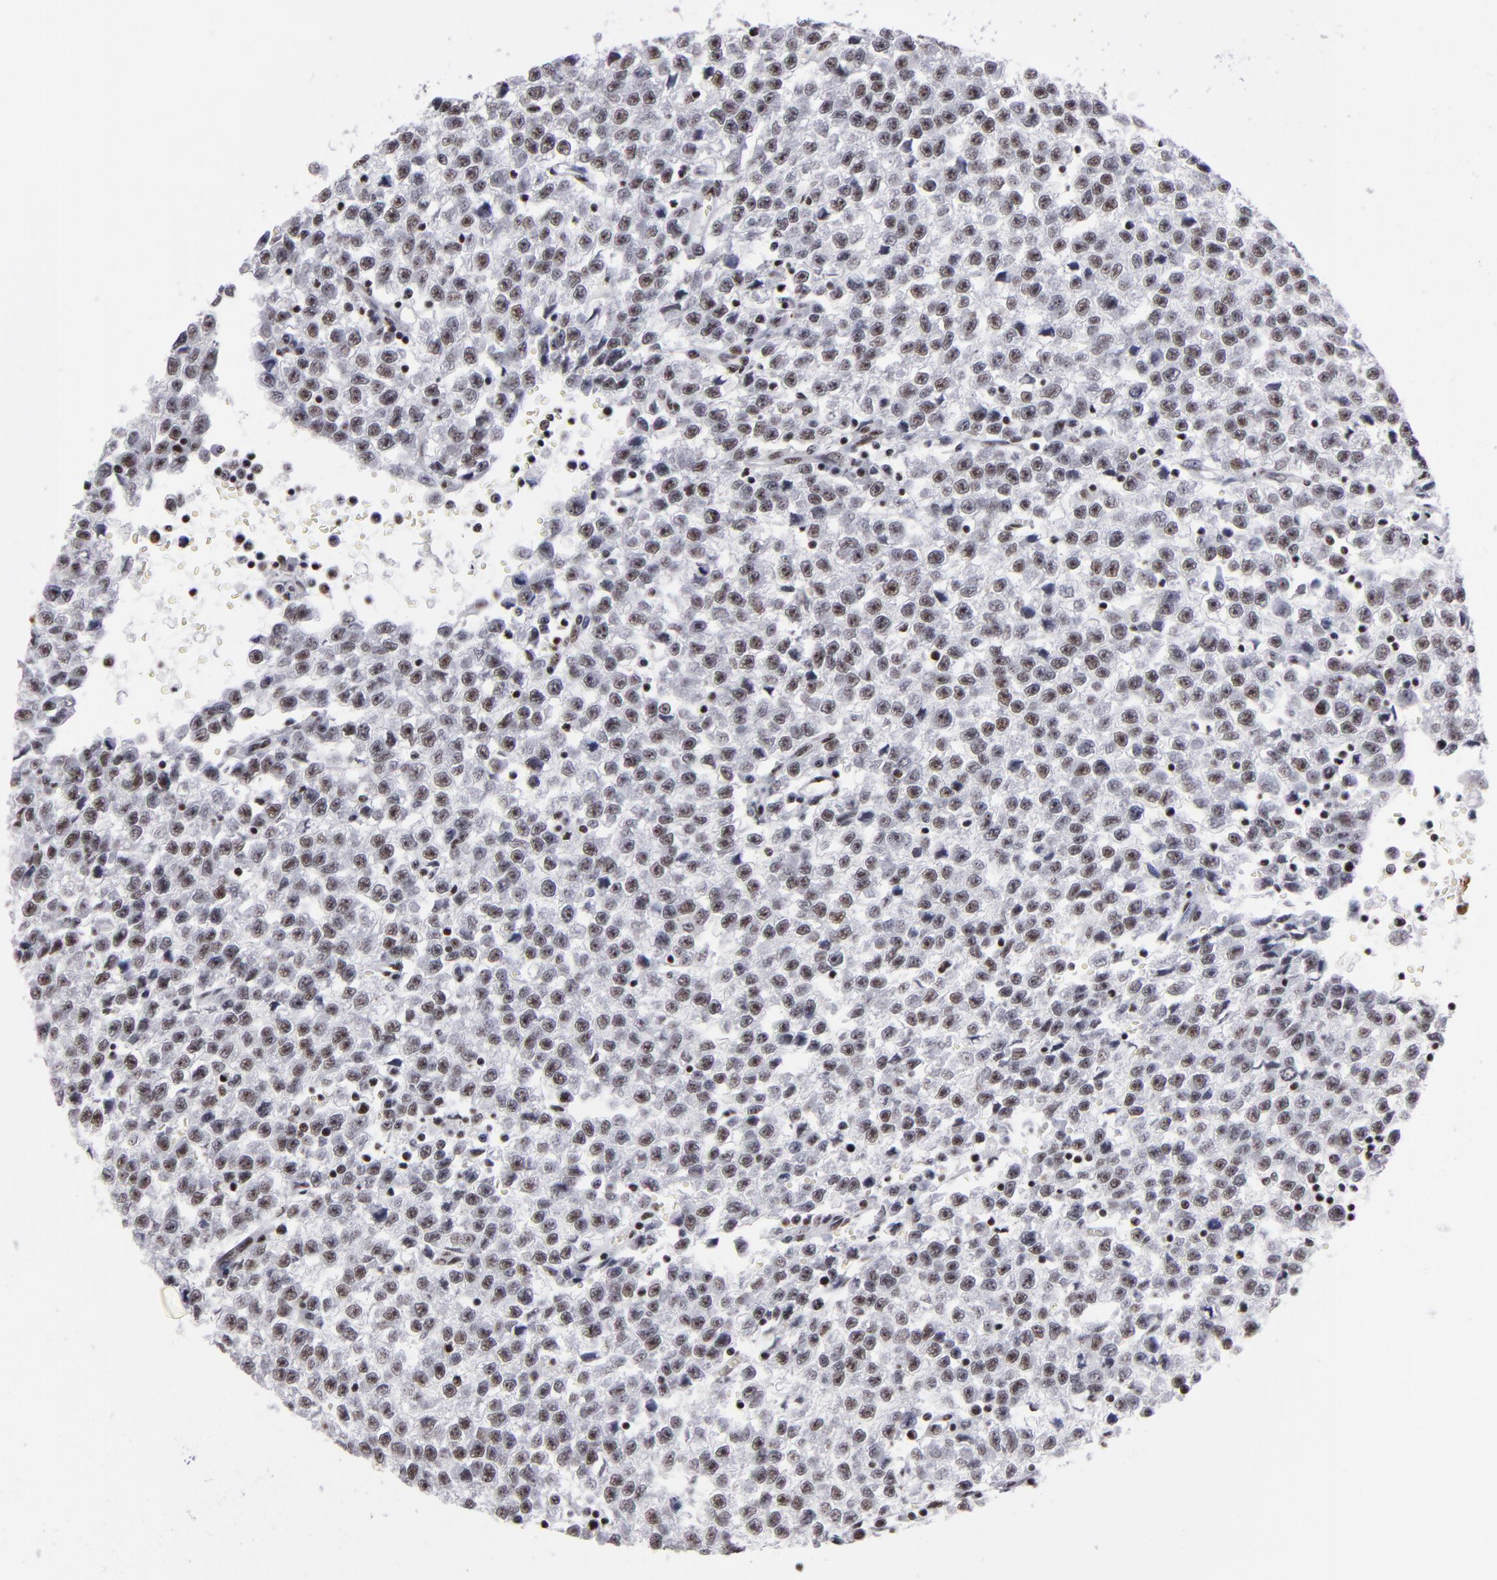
{"staining": {"intensity": "moderate", "quantity": ">75%", "location": "nuclear"}, "tissue": "testis cancer", "cell_type": "Tumor cells", "image_type": "cancer", "snomed": [{"axis": "morphology", "description": "Seminoma, NOS"}, {"axis": "topography", "description": "Testis"}], "caption": "Immunohistochemistry (IHC) histopathology image of neoplastic tissue: testis seminoma stained using immunohistochemistry displays medium levels of moderate protein expression localized specifically in the nuclear of tumor cells, appearing as a nuclear brown color.", "gene": "MRE11", "patient": {"sex": "male", "age": 35}}